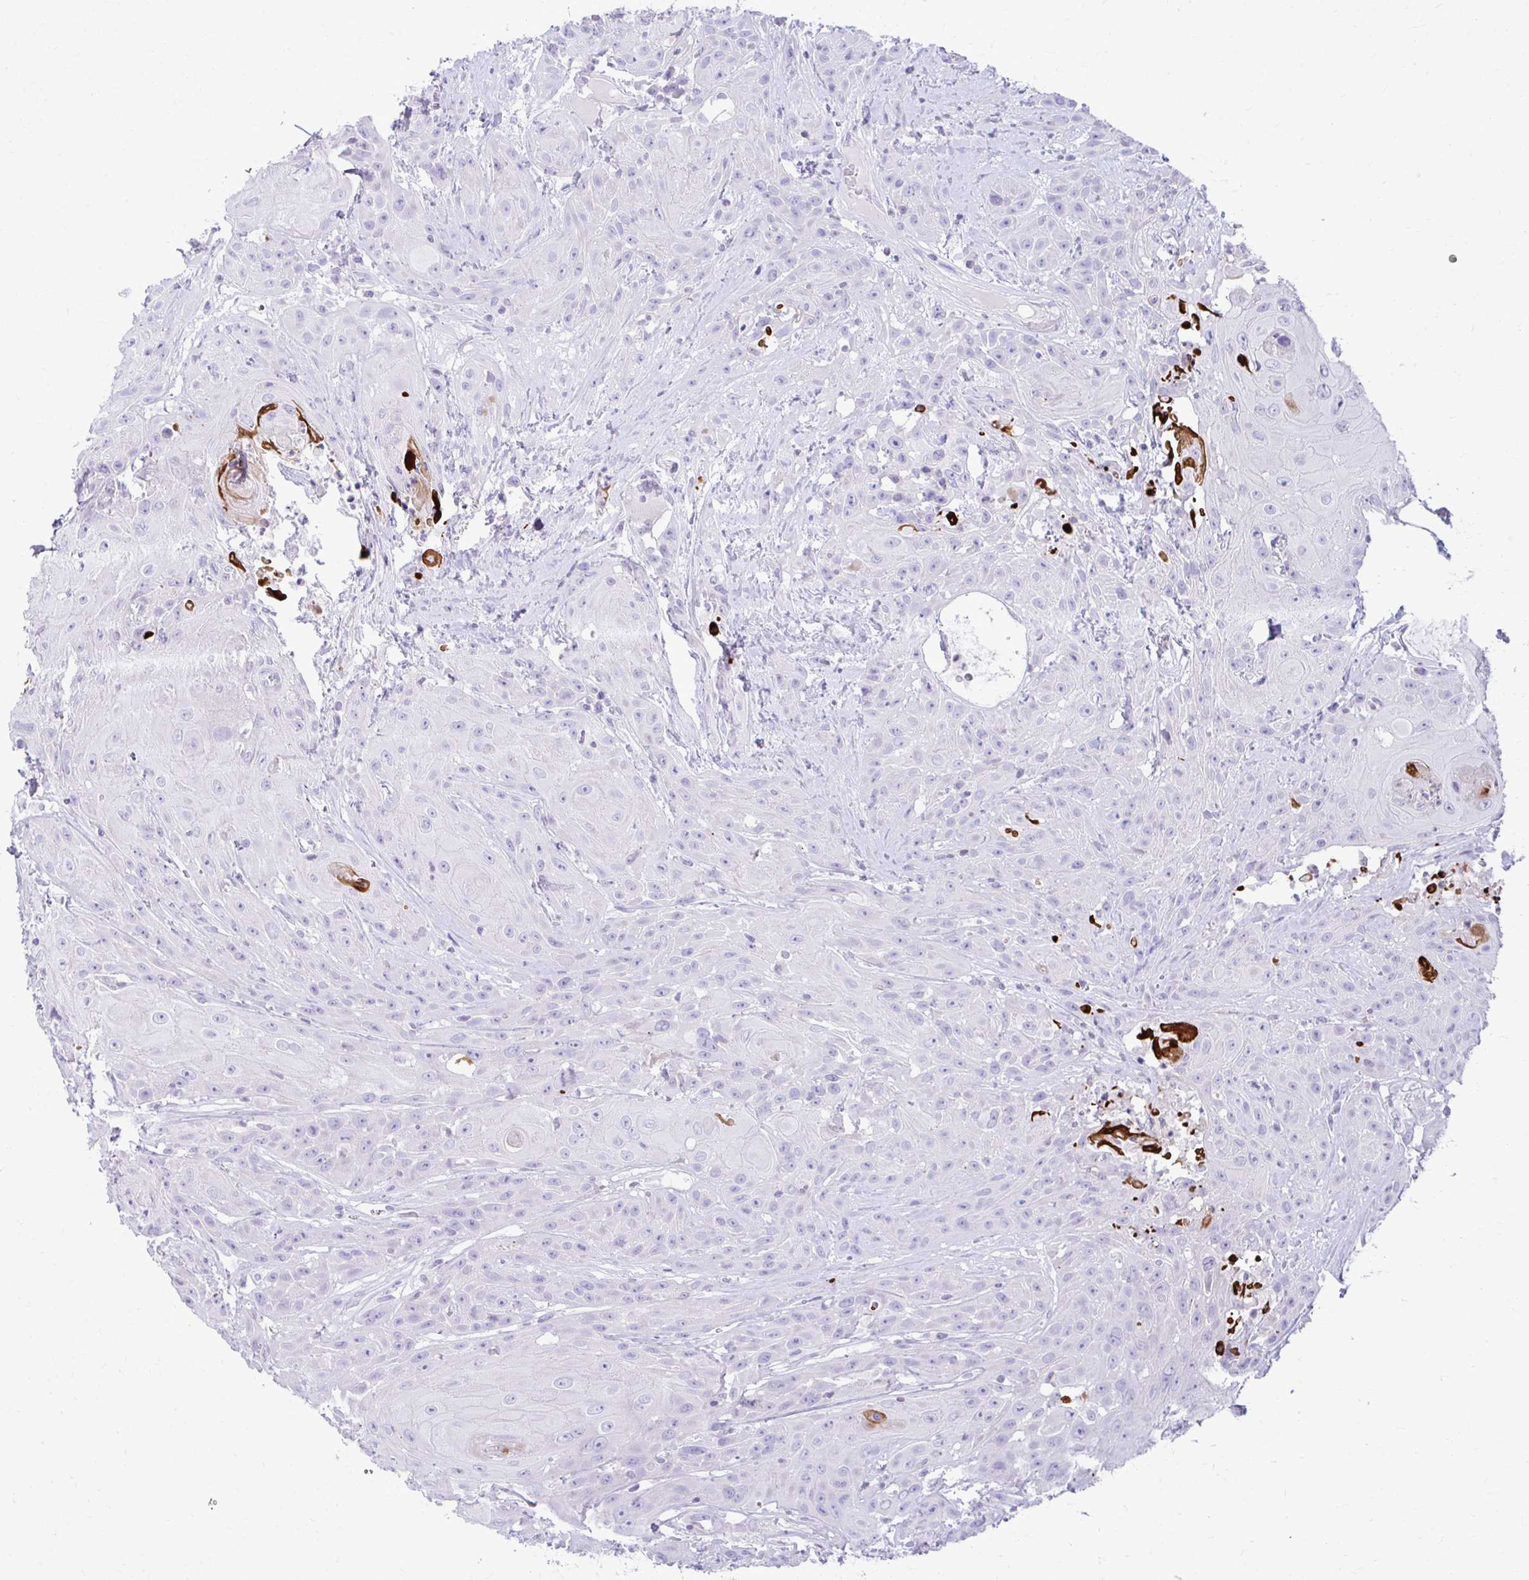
{"staining": {"intensity": "negative", "quantity": "none", "location": "none"}, "tissue": "head and neck cancer", "cell_type": "Tumor cells", "image_type": "cancer", "snomed": [{"axis": "morphology", "description": "Squamous cell carcinoma, NOS"}, {"axis": "topography", "description": "Skin"}, {"axis": "topography", "description": "Head-Neck"}], "caption": "This is an immunohistochemistry (IHC) image of human squamous cell carcinoma (head and neck). There is no expression in tumor cells.", "gene": "OR7A5", "patient": {"sex": "male", "age": 80}}